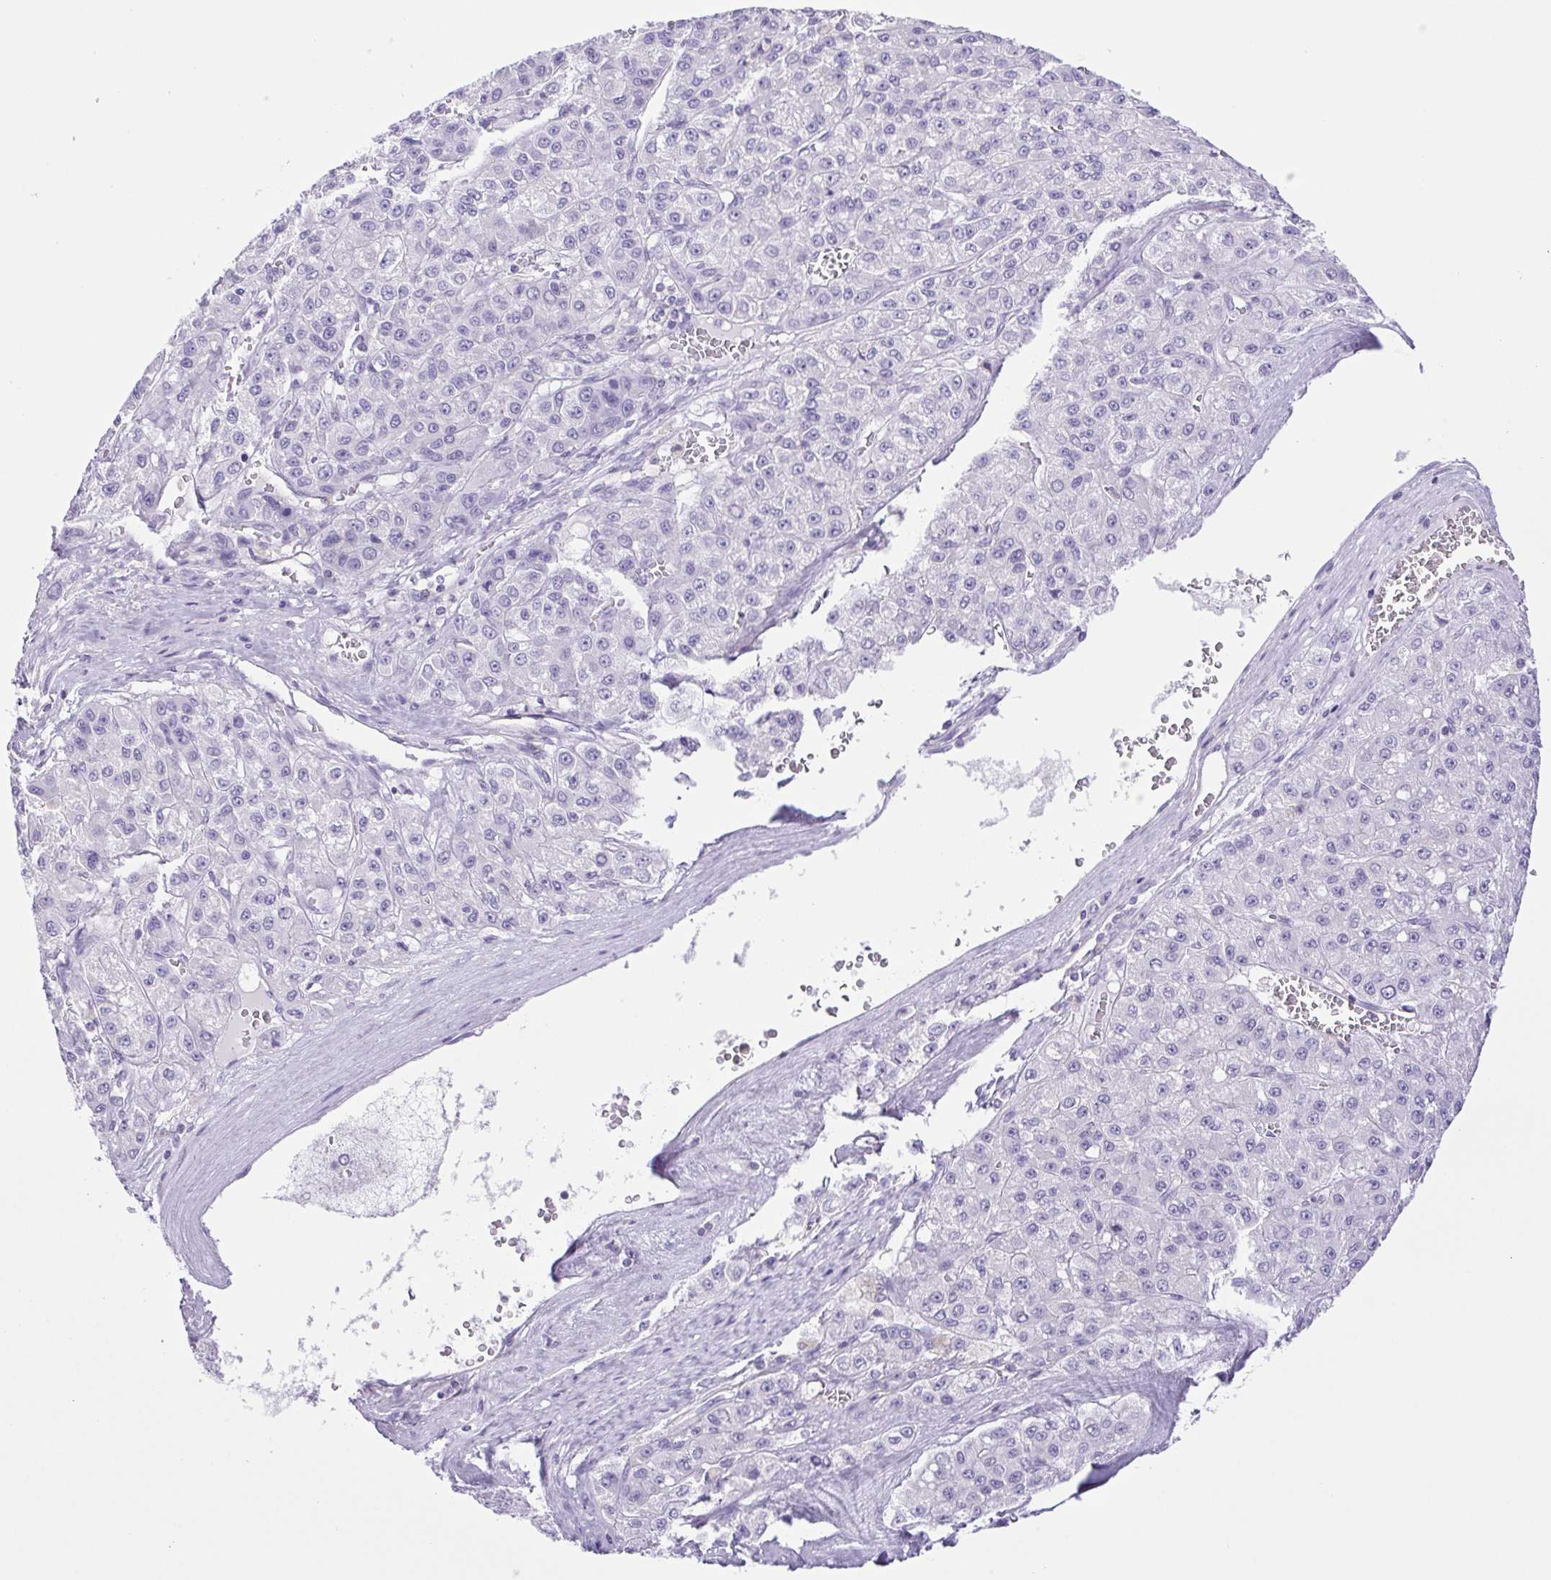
{"staining": {"intensity": "negative", "quantity": "none", "location": "none"}, "tissue": "liver cancer", "cell_type": "Tumor cells", "image_type": "cancer", "snomed": [{"axis": "morphology", "description": "Carcinoma, Hepatocellular, NOS"}, {"axis": "topography", "description": "Liver"}], "caption": "Tumor cells are negative for protein expression in human liver cancer (hepatocellular carcinoma). Nuclei are stained in blue.", "gene": "SYNPR", "patient": {"sex": "male", "age": 70}}